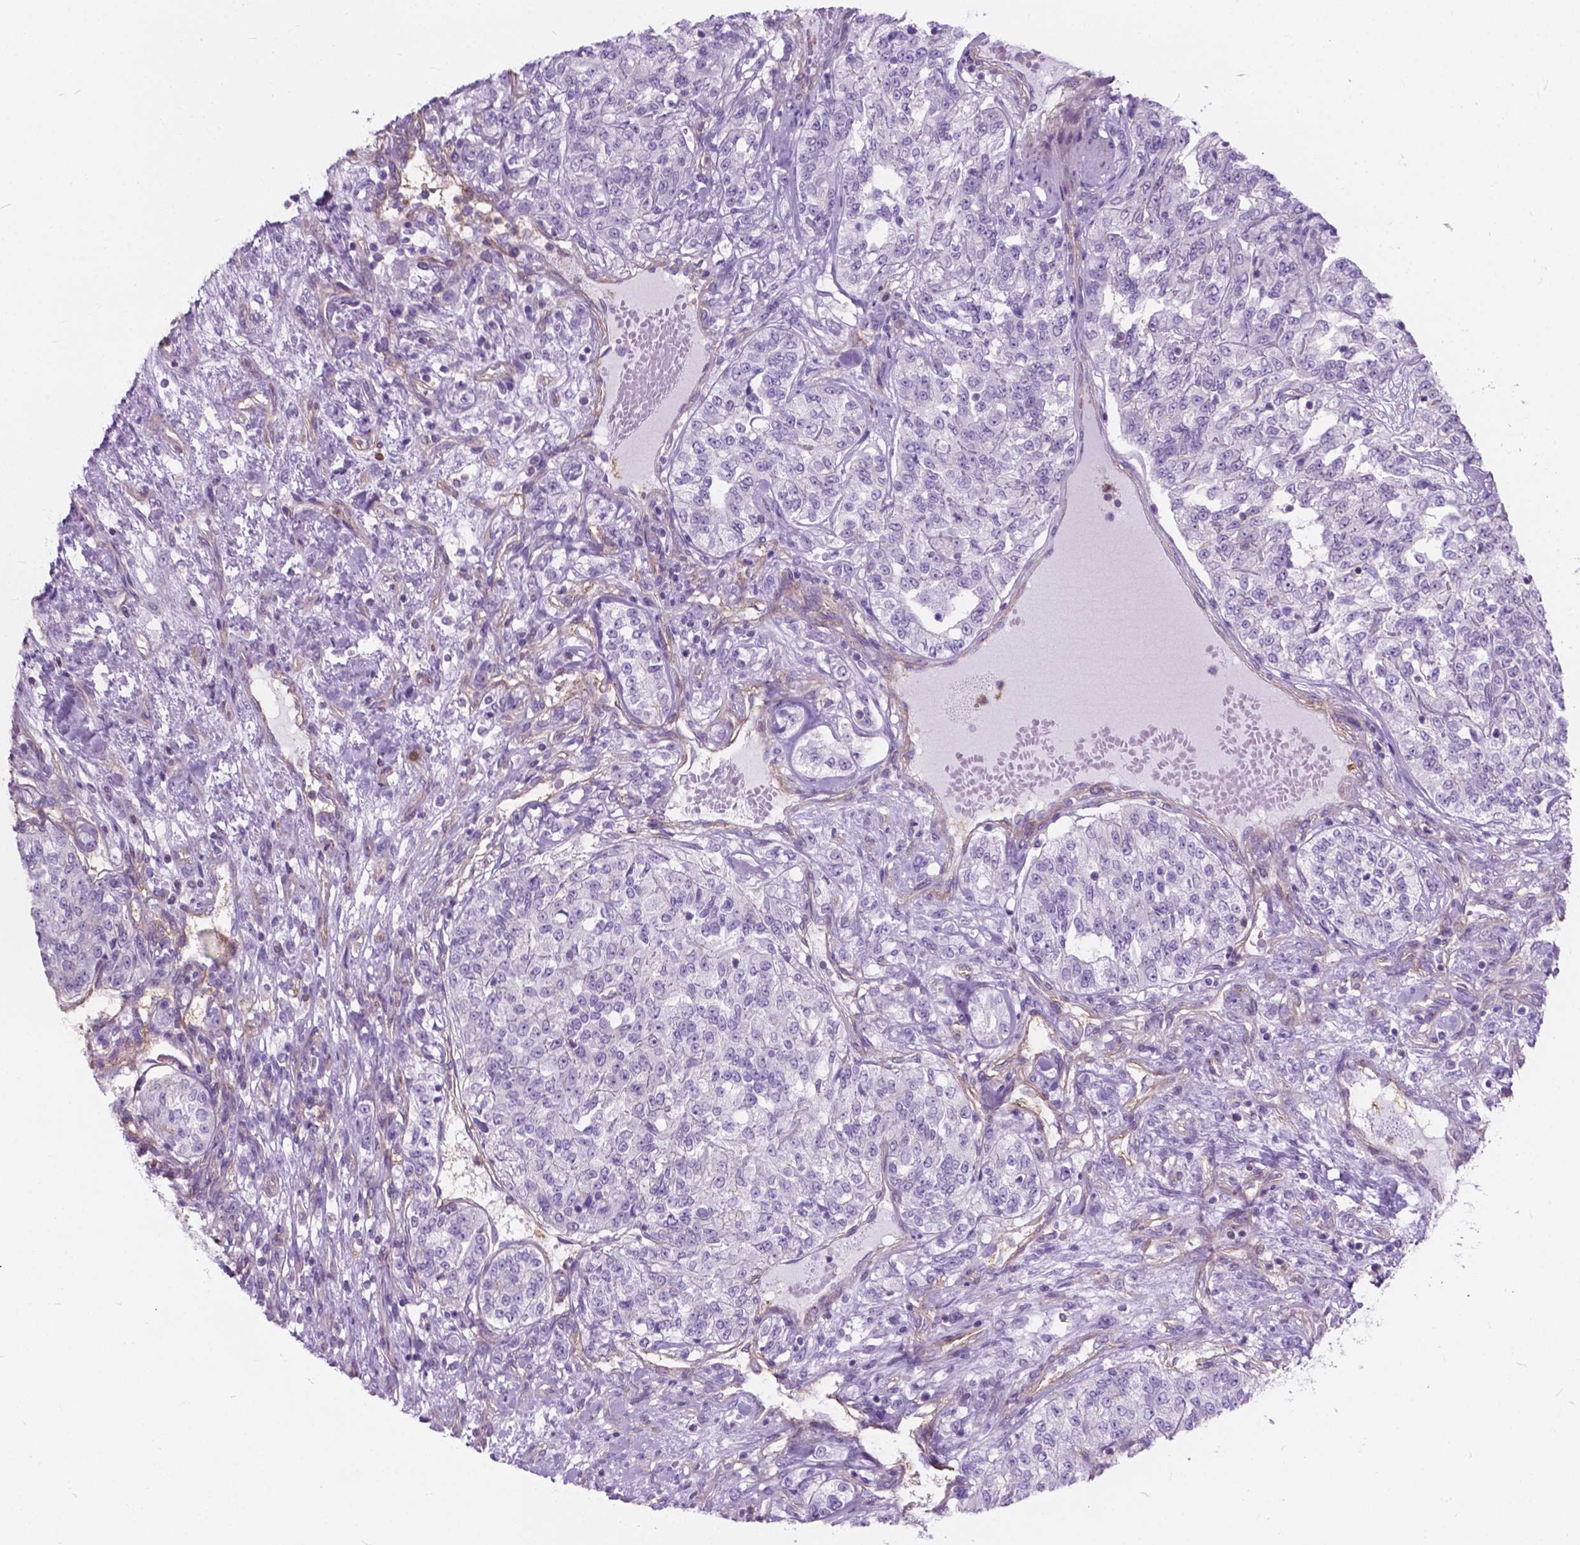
{"staining": {"intensity": "negative", "quantity": "none", "location": "none"}, "tissue": "renal cancer", "cell_type": "Tumor cells", "image_type": "cancer", "snomed": [{"axis": "morphology", "description": "Adenocarcinoma, NOS"}, {"axis": "topography", "description": "Kidney"}], "caption": "DAB (3,3'-diaminobenzidine) immunohistochemical staining of adenocarcinoma (renal) displays no significant positivity in tumor cells.", "gene": "KIAA0040", "patient": {"sex": "female", "age": 63}}